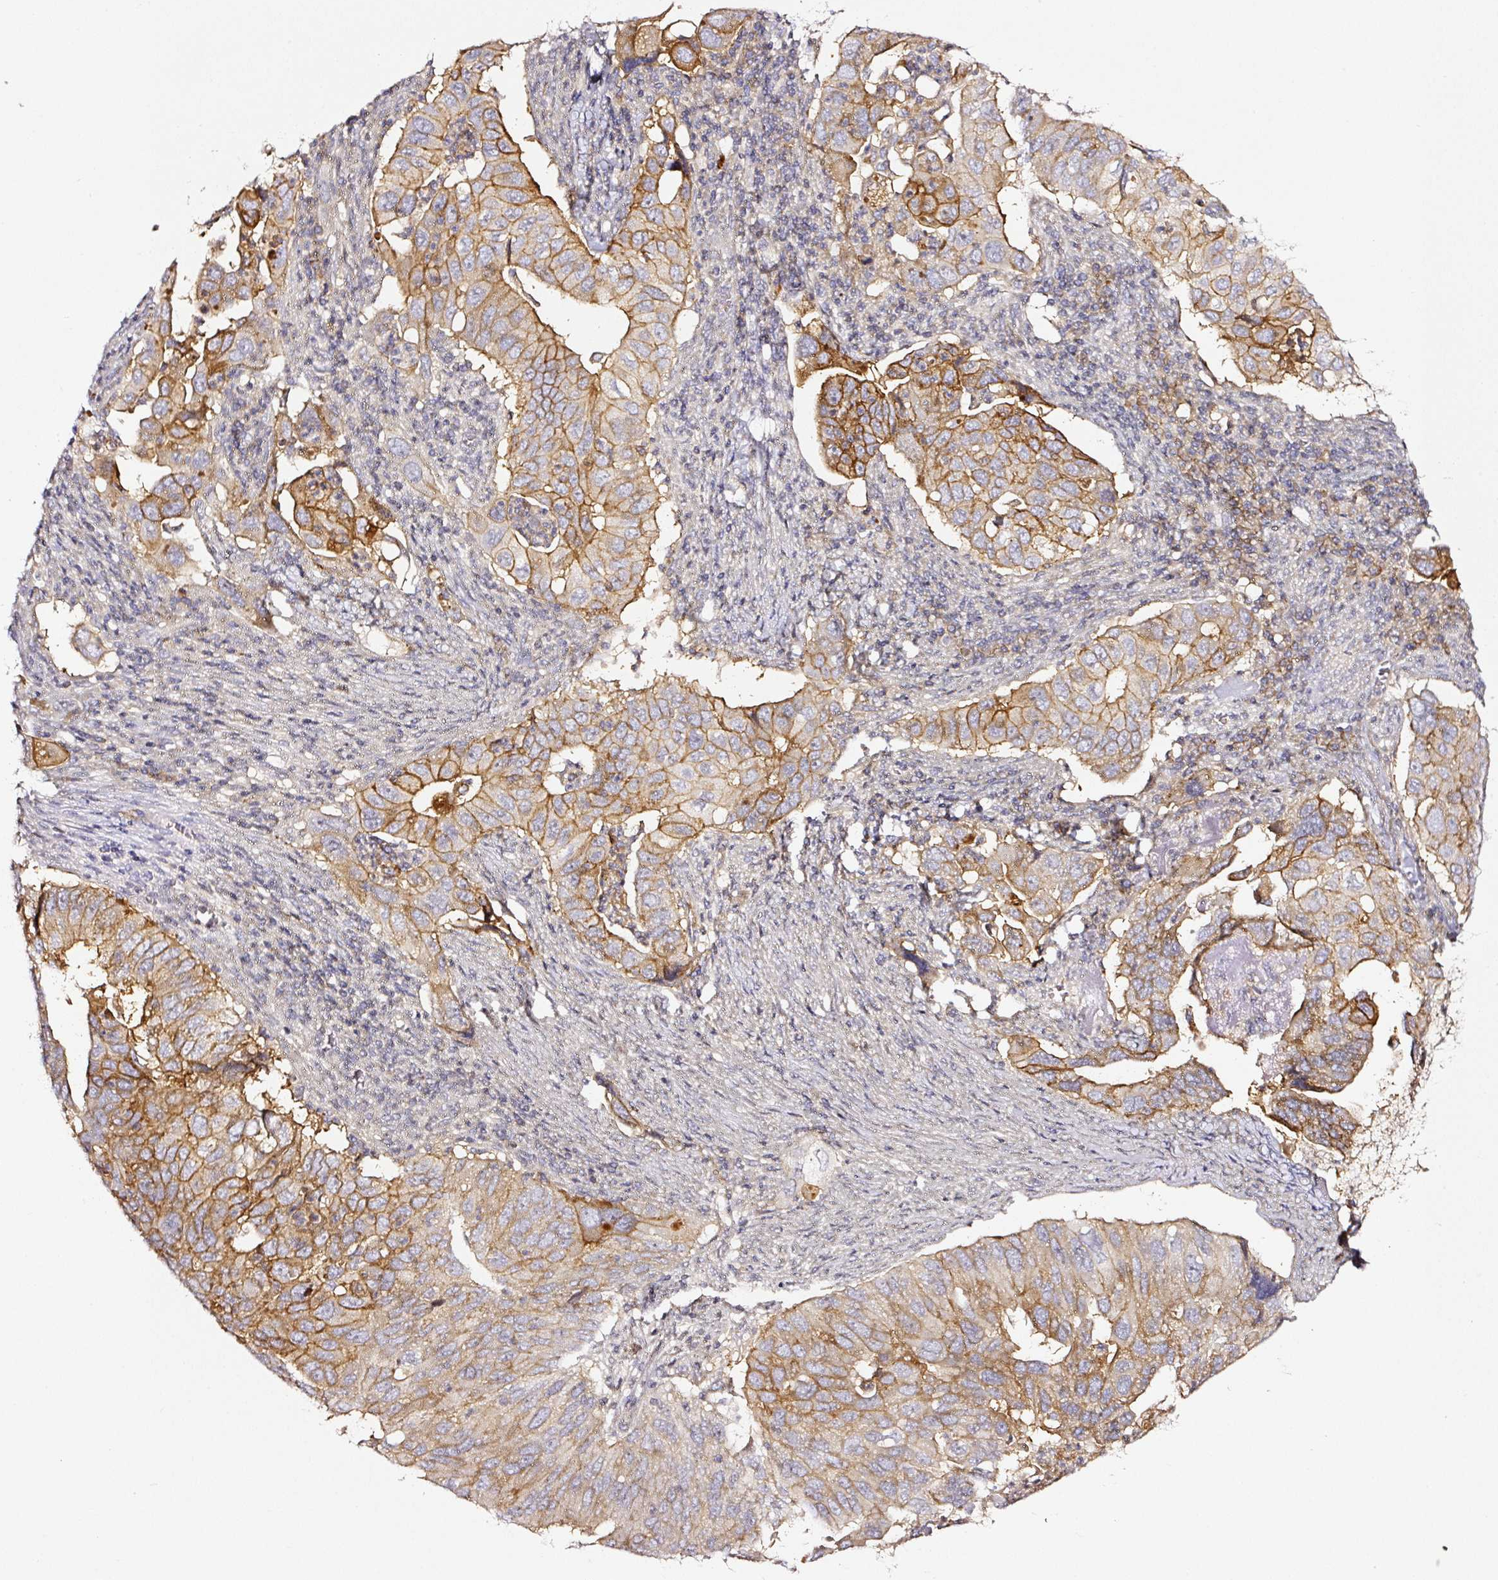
{"staining": {"intensity": "moderate", "quantity": ">75%", "location": "cytoplasmic/membranous"}, "tissue": "lung cancer", "cell_type": "Tumor cells", "image_type": "cancer", "snomed": [{"axis": "morphology", "description": "Adenocarcinoma, NOS"}, {"axis": "topography", "description": "Lung"}], "caption": "Moderate cytoplasmic/membranous expression is identified in about >75% of tumor cells in lung cancer.", "gene": "CD47", "patient": {"sex": "male", "age": 48}}